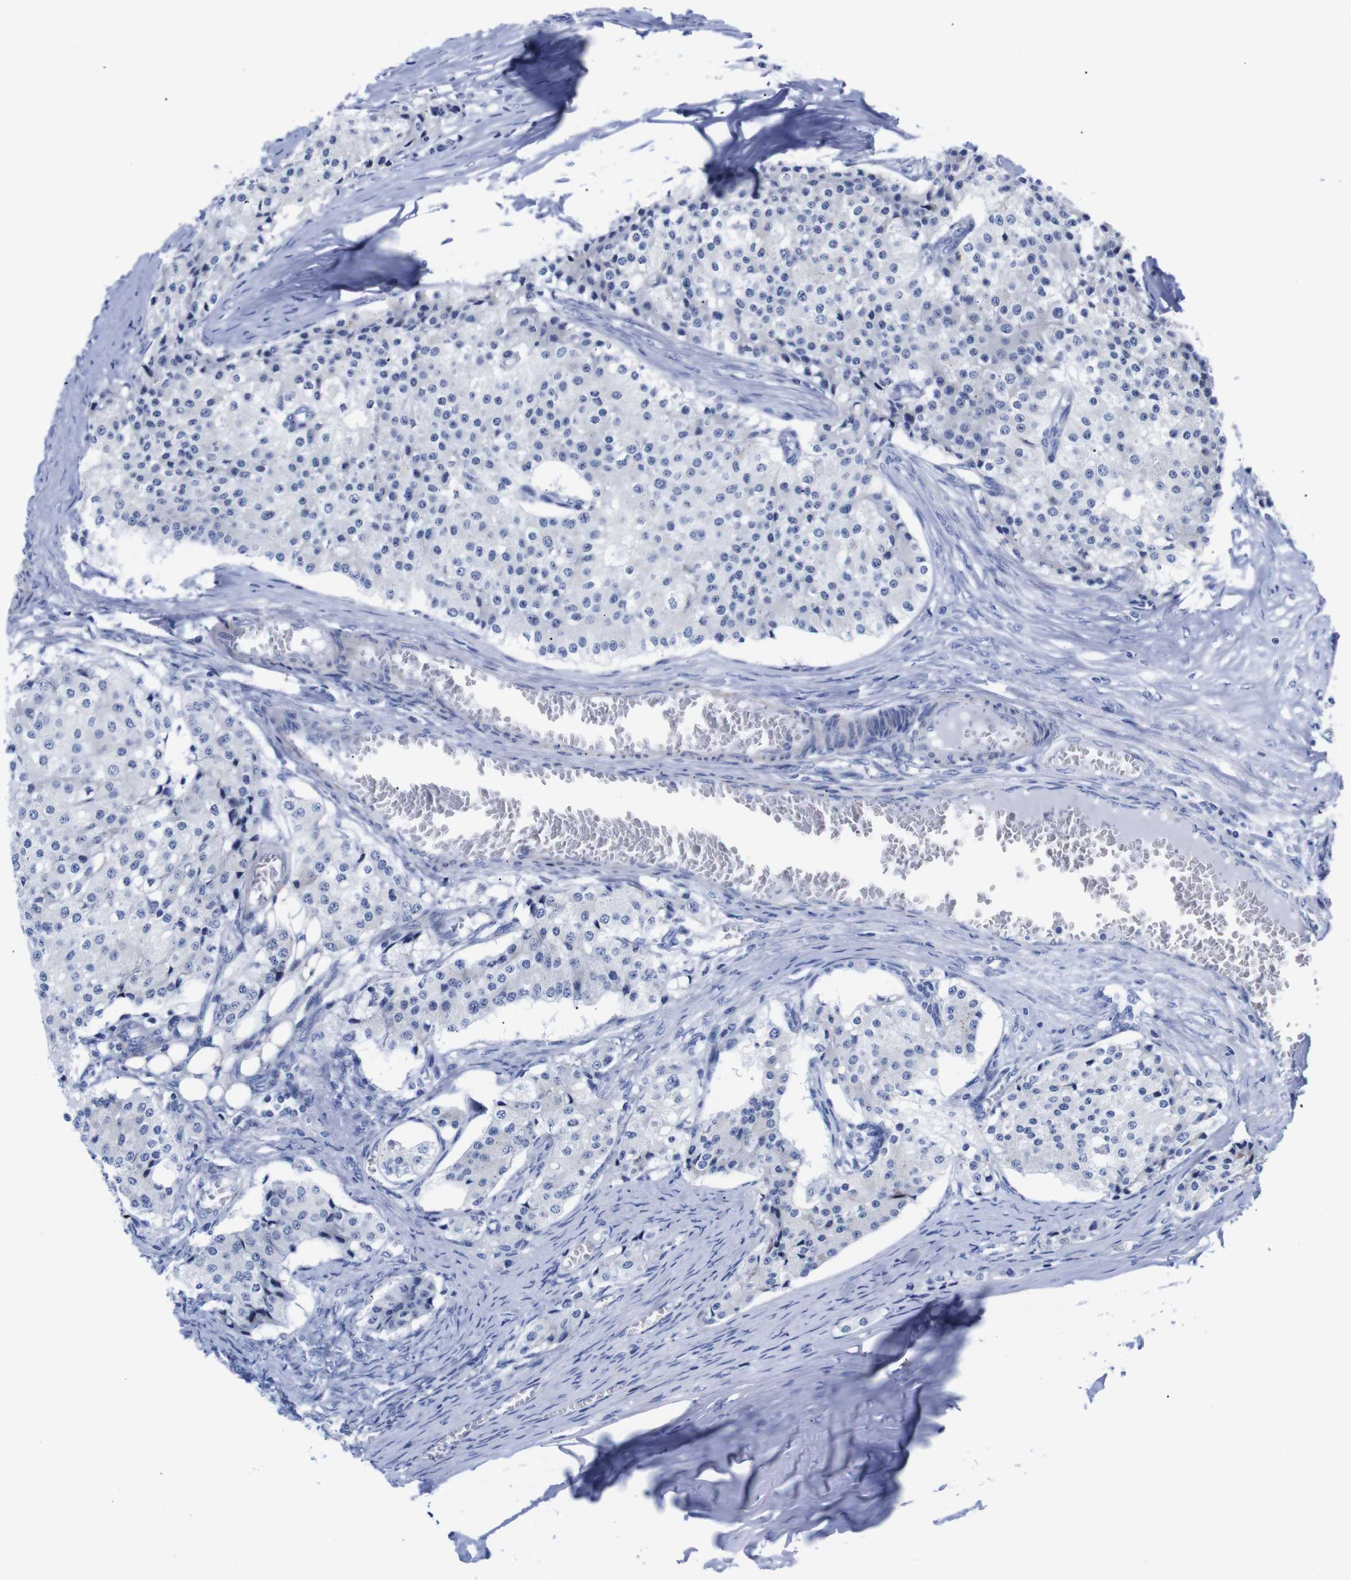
{"staining": {"intensity": "negative", "quantity": "none", "location": "none"}, "tissue": "carcinoid", "cell_type": "Tumor cells", "image_type": "cancer", "snomed": [{"axis": "morphology", "description": "Carcinoid, malignant, NOS"}, {"axis": "topography", "description": "Colon"}], "caption": "This is a histopathology image of IHC staining of carcinoid (malignant), which shows no expression in tumor cells.", "gene": "LRRC55", "patient": {"sex": "female", "age": 52}}